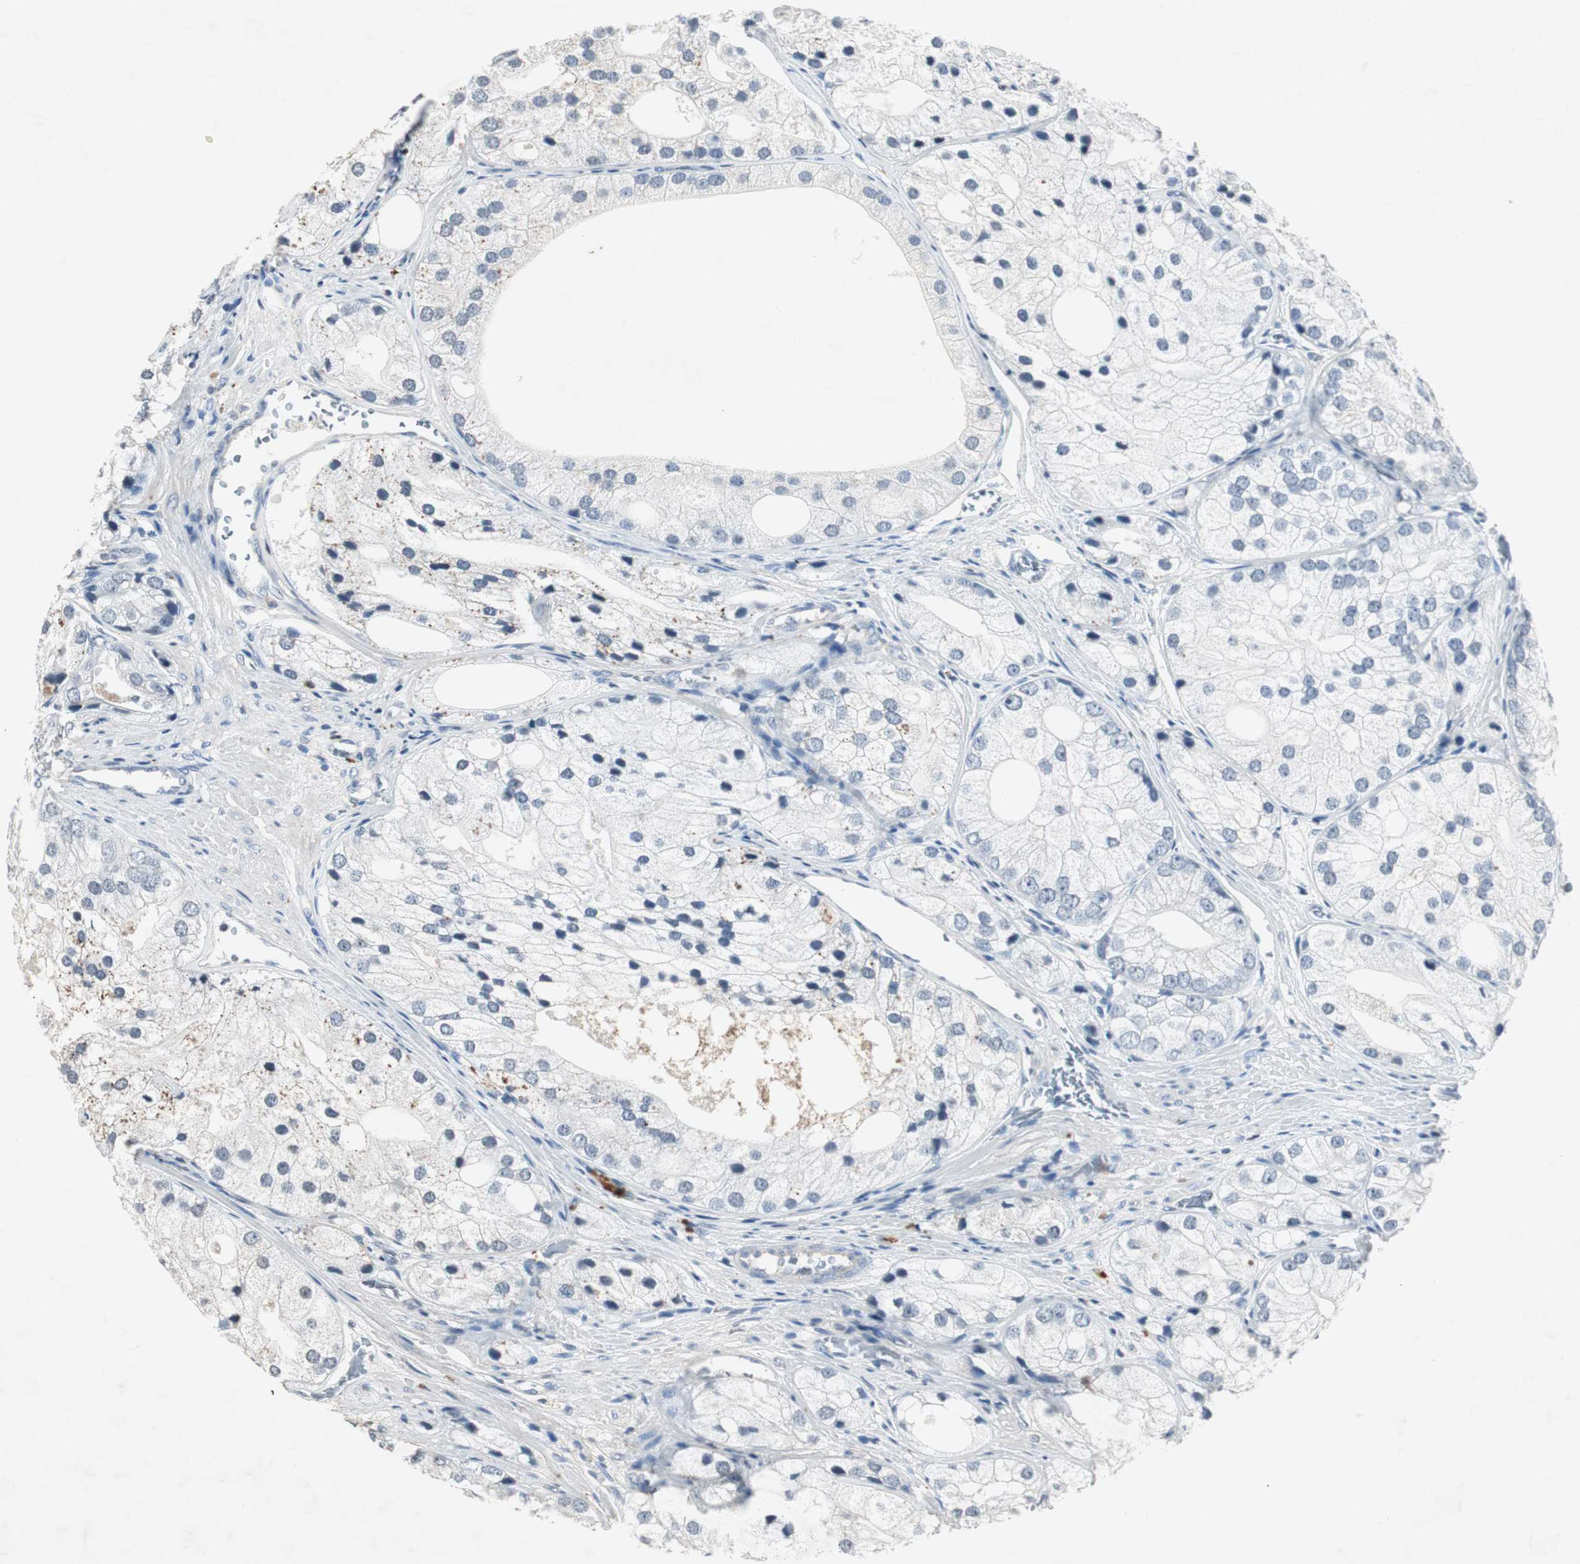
{"staining": {"intensity": "negative", "quantity": "none", "location": "none"}, "tissue": "prostate cancer", "cell_type": "Tumor cells", "image_type": "cancer", "snomed": [{"axis": "morphology", "description": "Adenocarcinoma, Low grade"}, {"axis": "topography", "description": "Prostate"}], "caption": "Immunohistochemistry photomicrograph of prostate cancer stained for a protein (brown), which demonstrates no expression in tumor cells. (Stains: DAB (3,3'-diaminobenzidine) immunohistochemistry (IHC) with hematoxylin counter stain, Microscopy: brightfield microscopy at high magnification).", "gene": "ADNP2", "patient": {"sex": "male", "age": 69}}